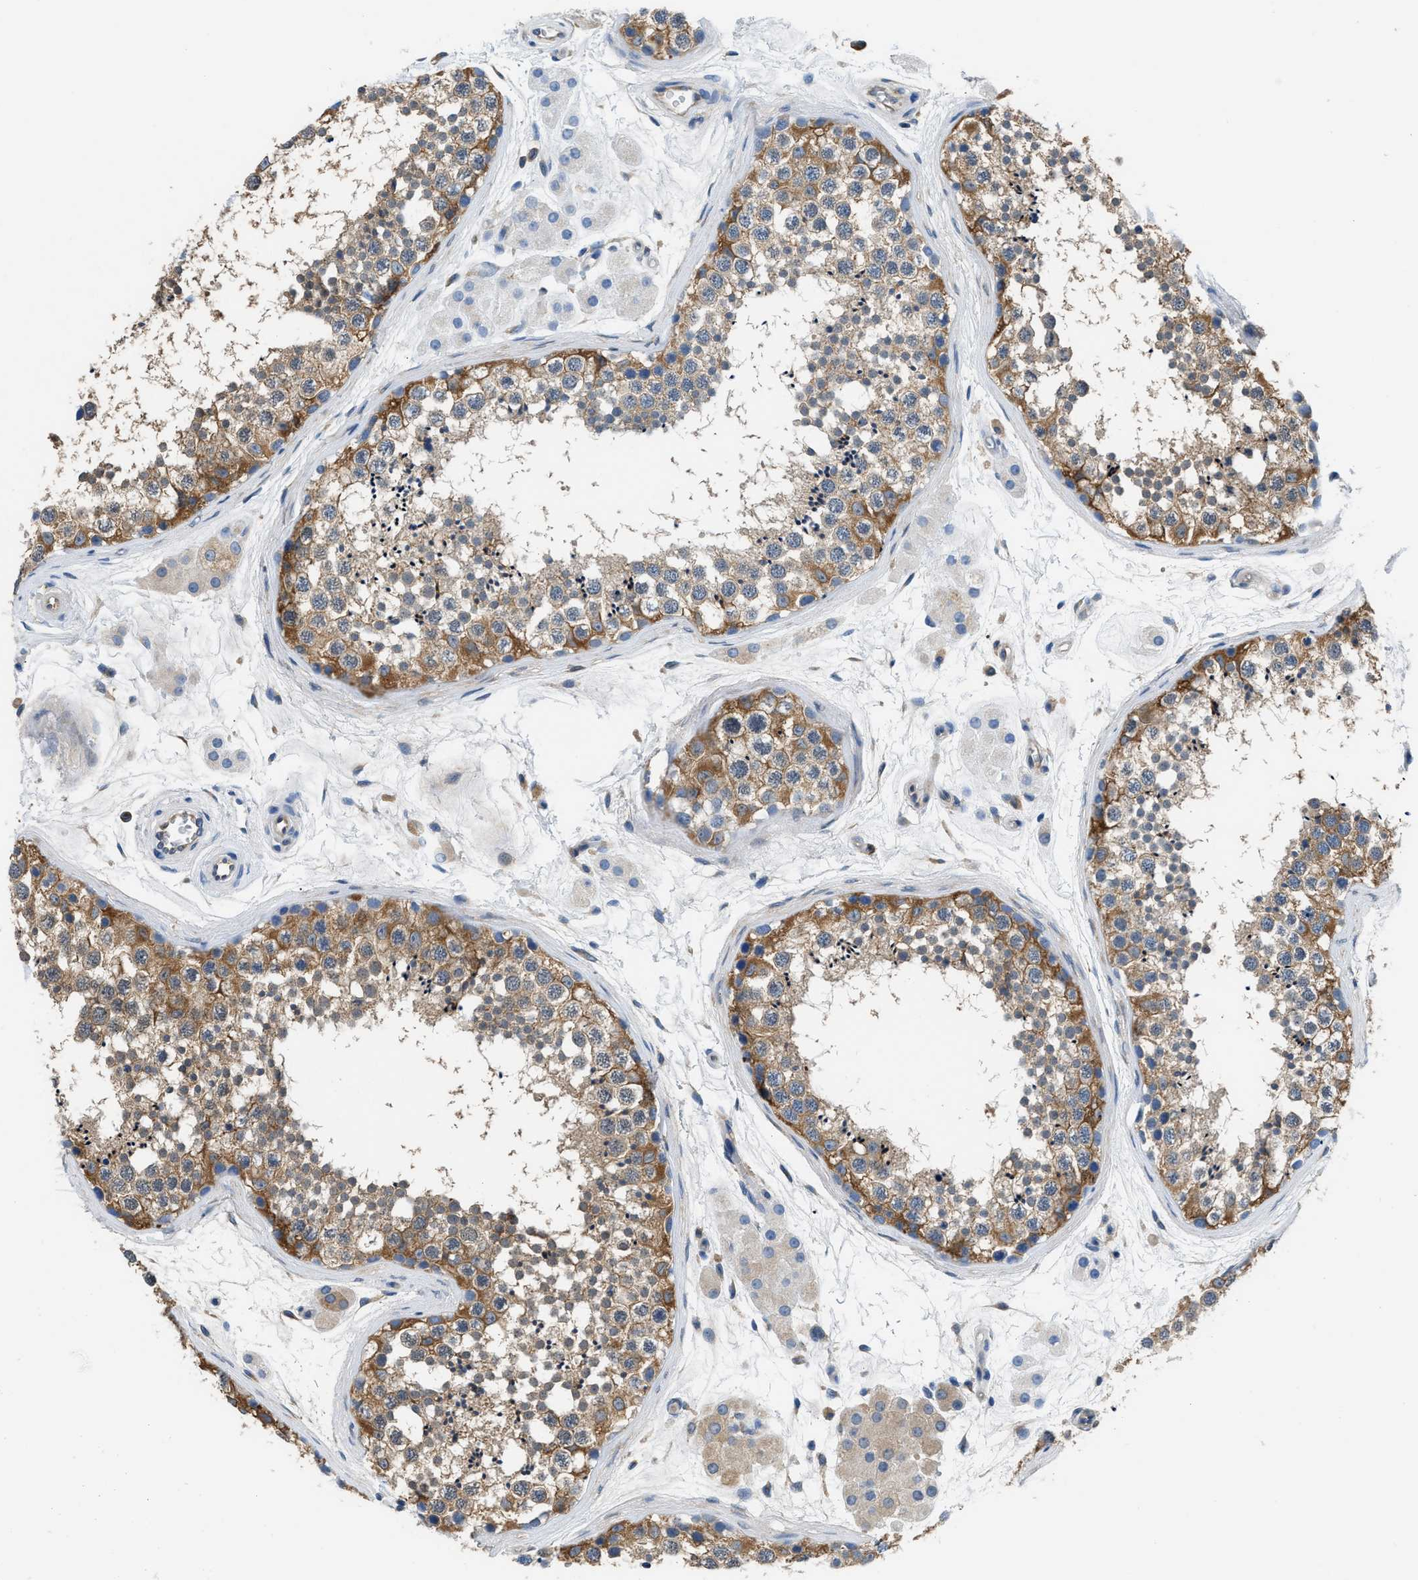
{"staining": {"intensity": "strong", "quantity": "25%-75%", "location": "cytoplasmic/membranous"}, "tissue": "testis", "cell_type": "Cells in seminiferous ducts", "image_type": "normal", "snomed": [{"axis": "morphology", "description": "Normal tissue, NOS"}, {"axis": "topography", "description": "Testis"}], "caption": "The immunohistochemical stain shows strong cytoplasmic/membranous positivity in cells in seminiferous ducts of unremarkable testis. (brown staining indicates protein expression, while blue staining denotes nuclei).", "gene": "PKM", "patient": {"sex": "male", "age": 56}}